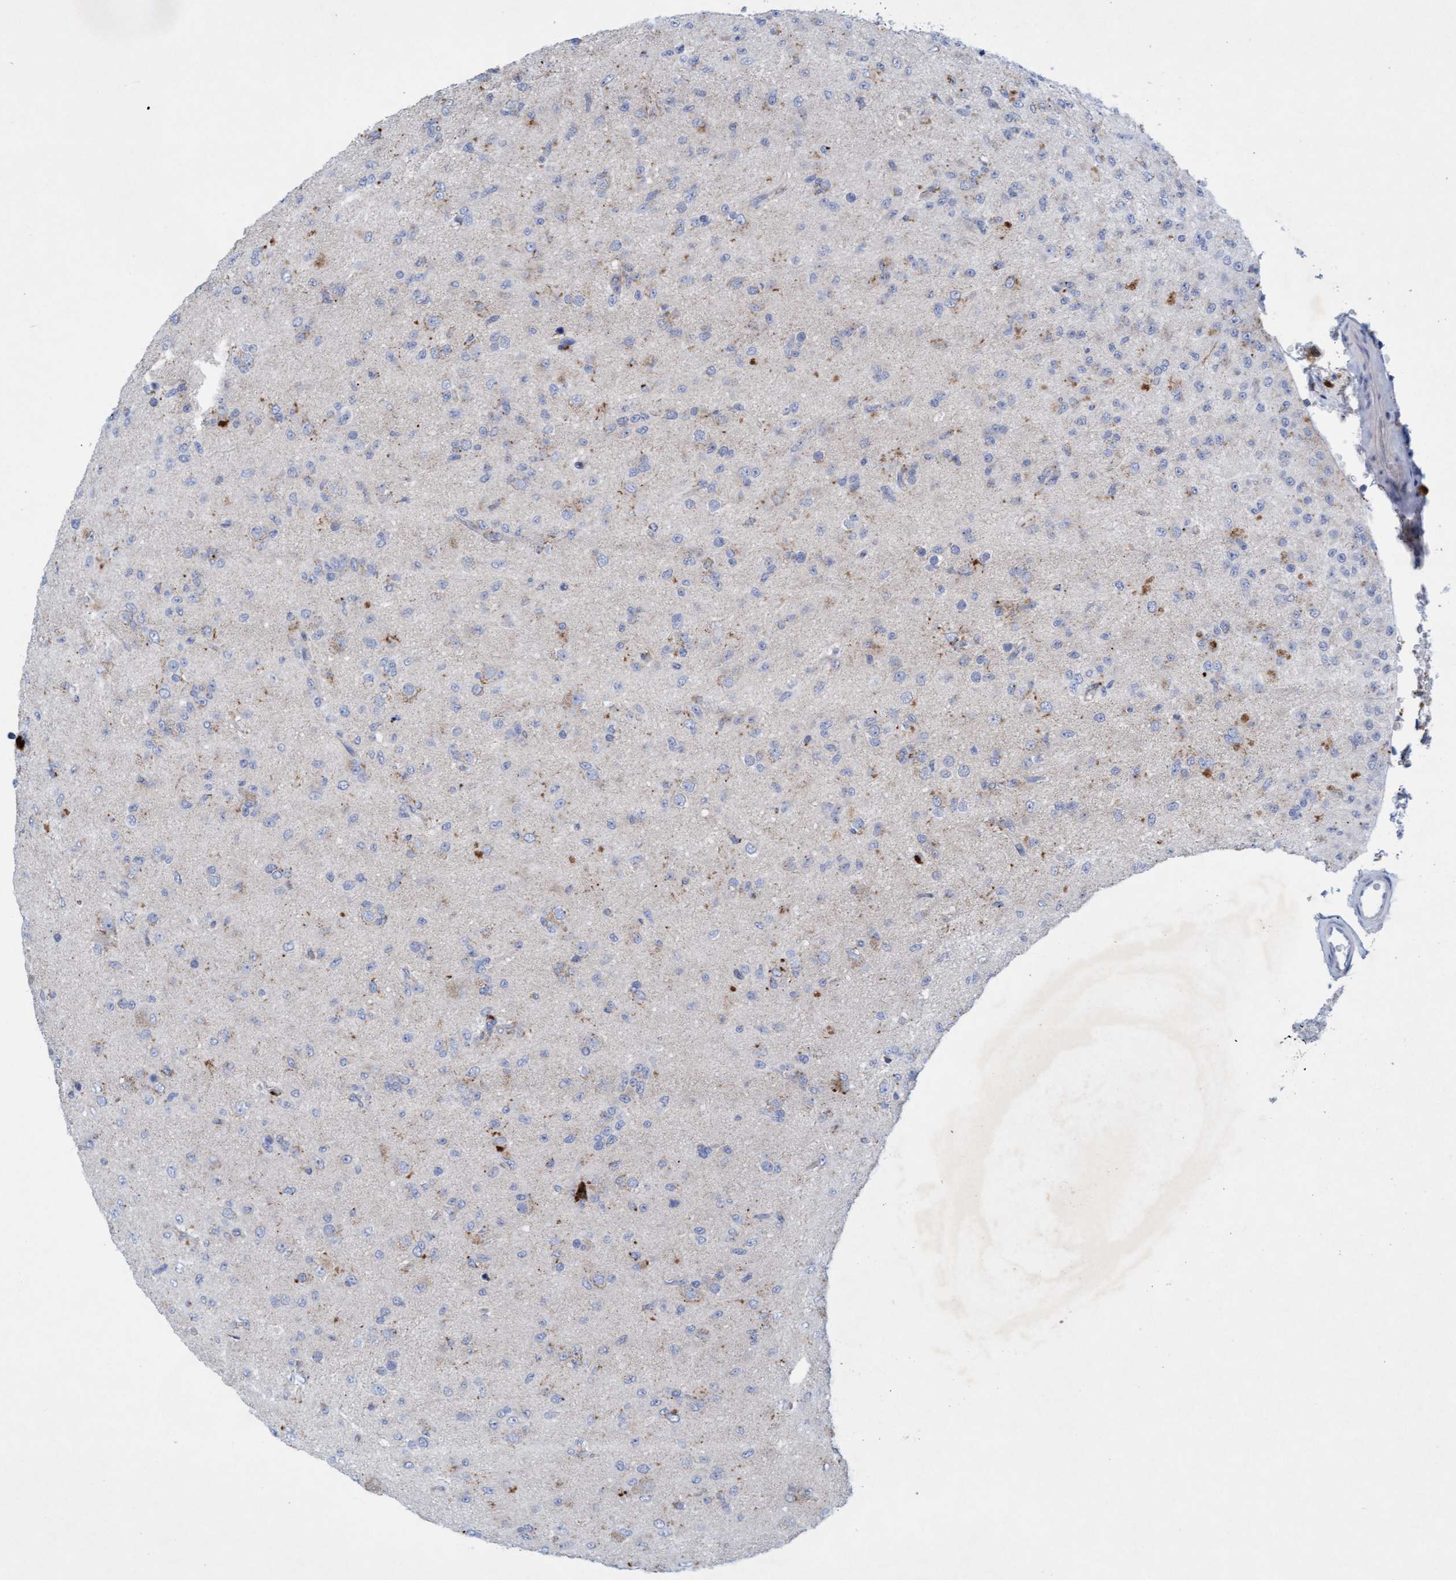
{"staining": {"intensity": "weak", "quantity": "<25%", "location": "cytoplasmic/membranous"}, "tissue": "glioma", "cell_type": "Tumor cells", "image_type": "cancer", "snomed": [{"axis": "morphology", "description": "Glioma, malignant, Low grade"}, {"axis": "topography", "description": "Brain"}], "caption": "DAB immunohistochemical staining of malignant low-grade glioma displays no significant positivity in tumor cells. (Brightfield microscopy of DAB IHC at high magnification).", "gene": "SGSH", "patient": {"sex": "male", "age": 65}}